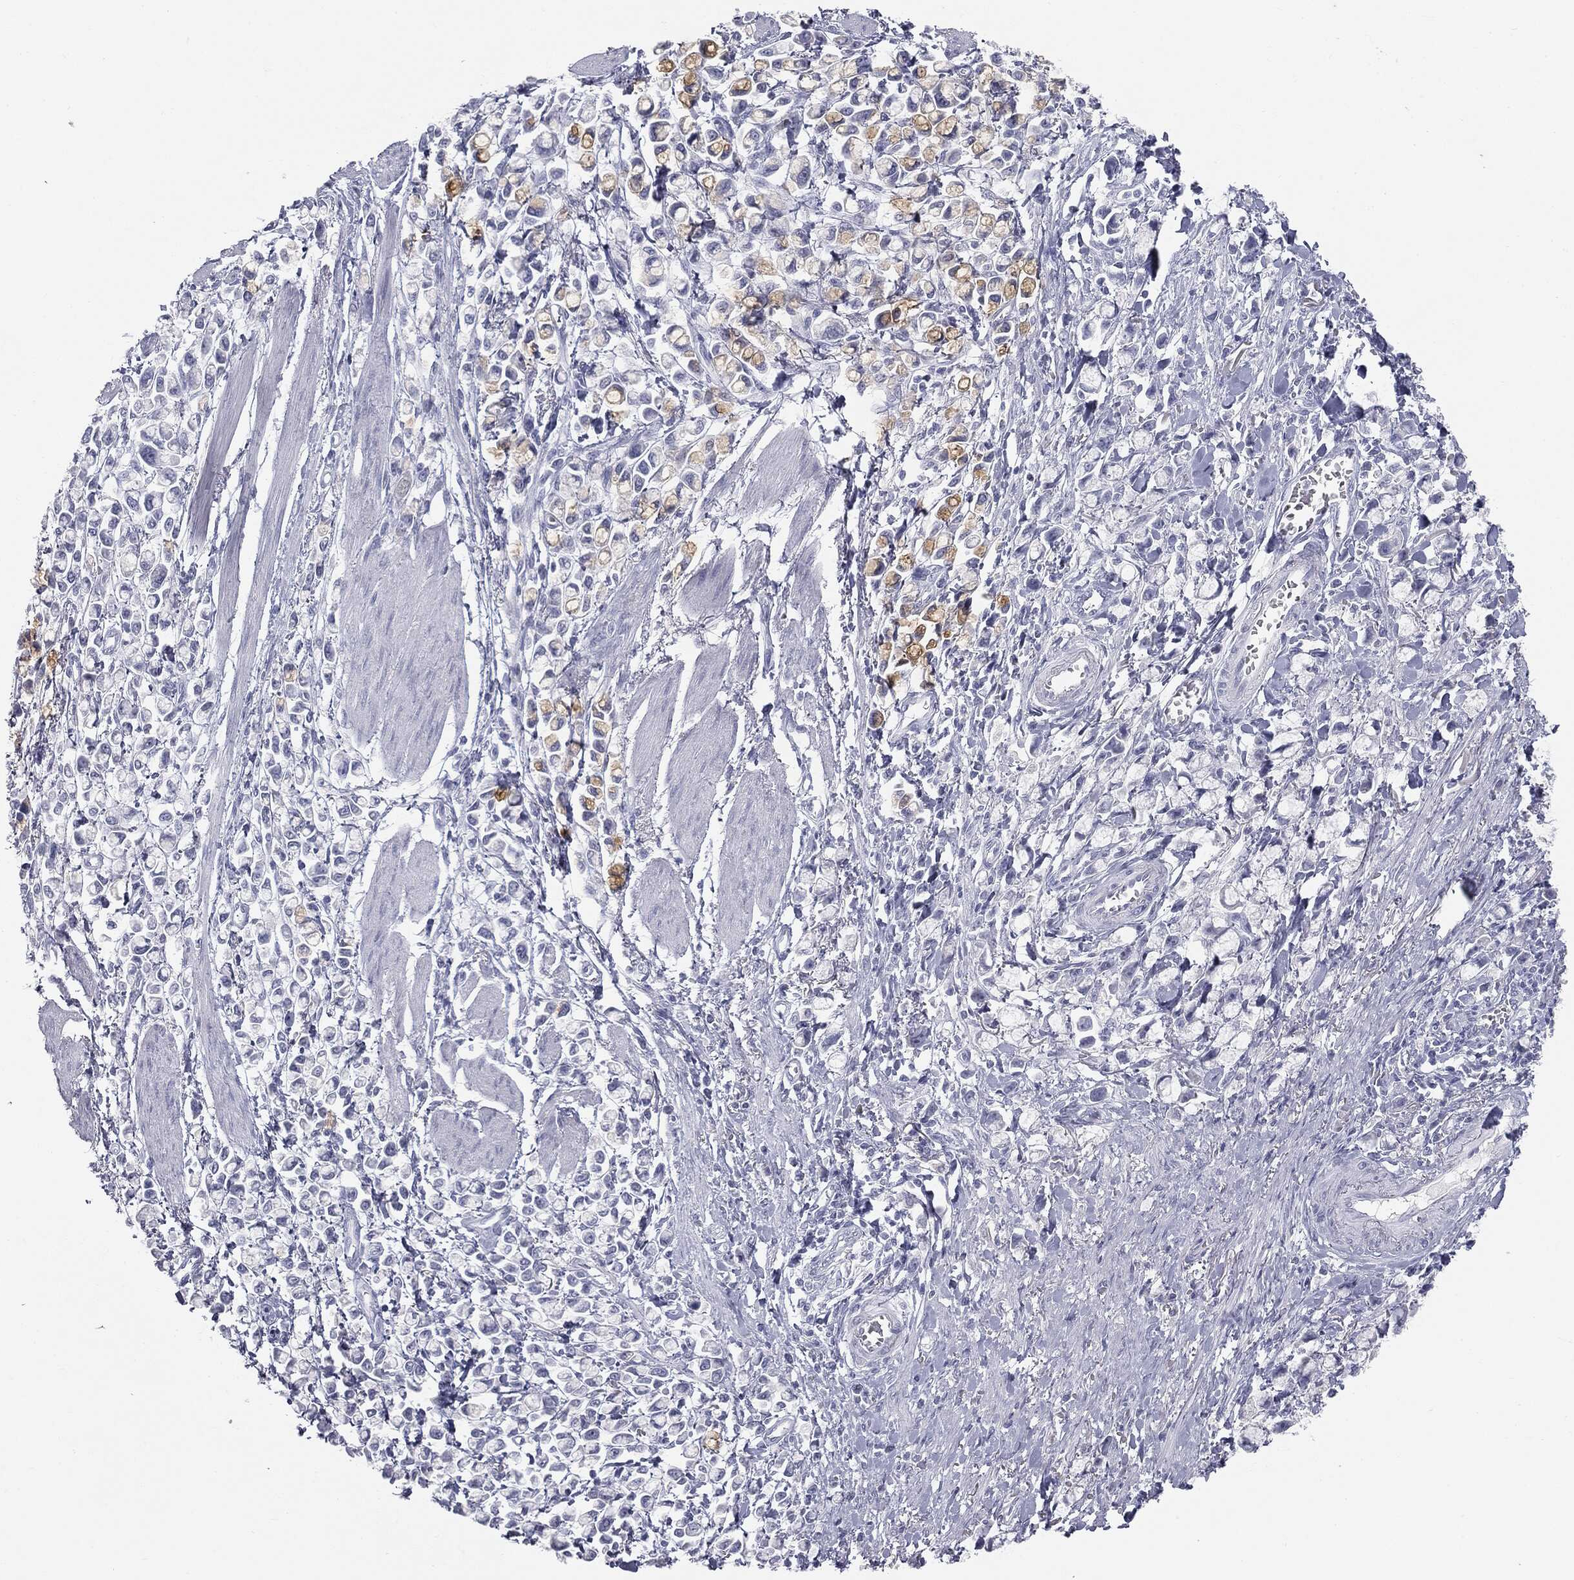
{"staining": {"intensity": "moderate", "quantity": "25%-75%", "location": "cytoplasmic/membranous"}, "tissue": "stomach cancer", "cell_type": "Tumor cells", "image_type": "cancer", "snomed": [{"axis": "morphology", "description": "Adenocarcinoma, NOS"}, {"axis": "topography", "description": "Stomach"}], "caption": "Stomach adenocarcinoma stained for a protein demonstrates moderate cytoplasmic/membranous positivity in tumor cells.", "gene": "MUC5AC", "patient": {"sex": "female", "age": 81}}